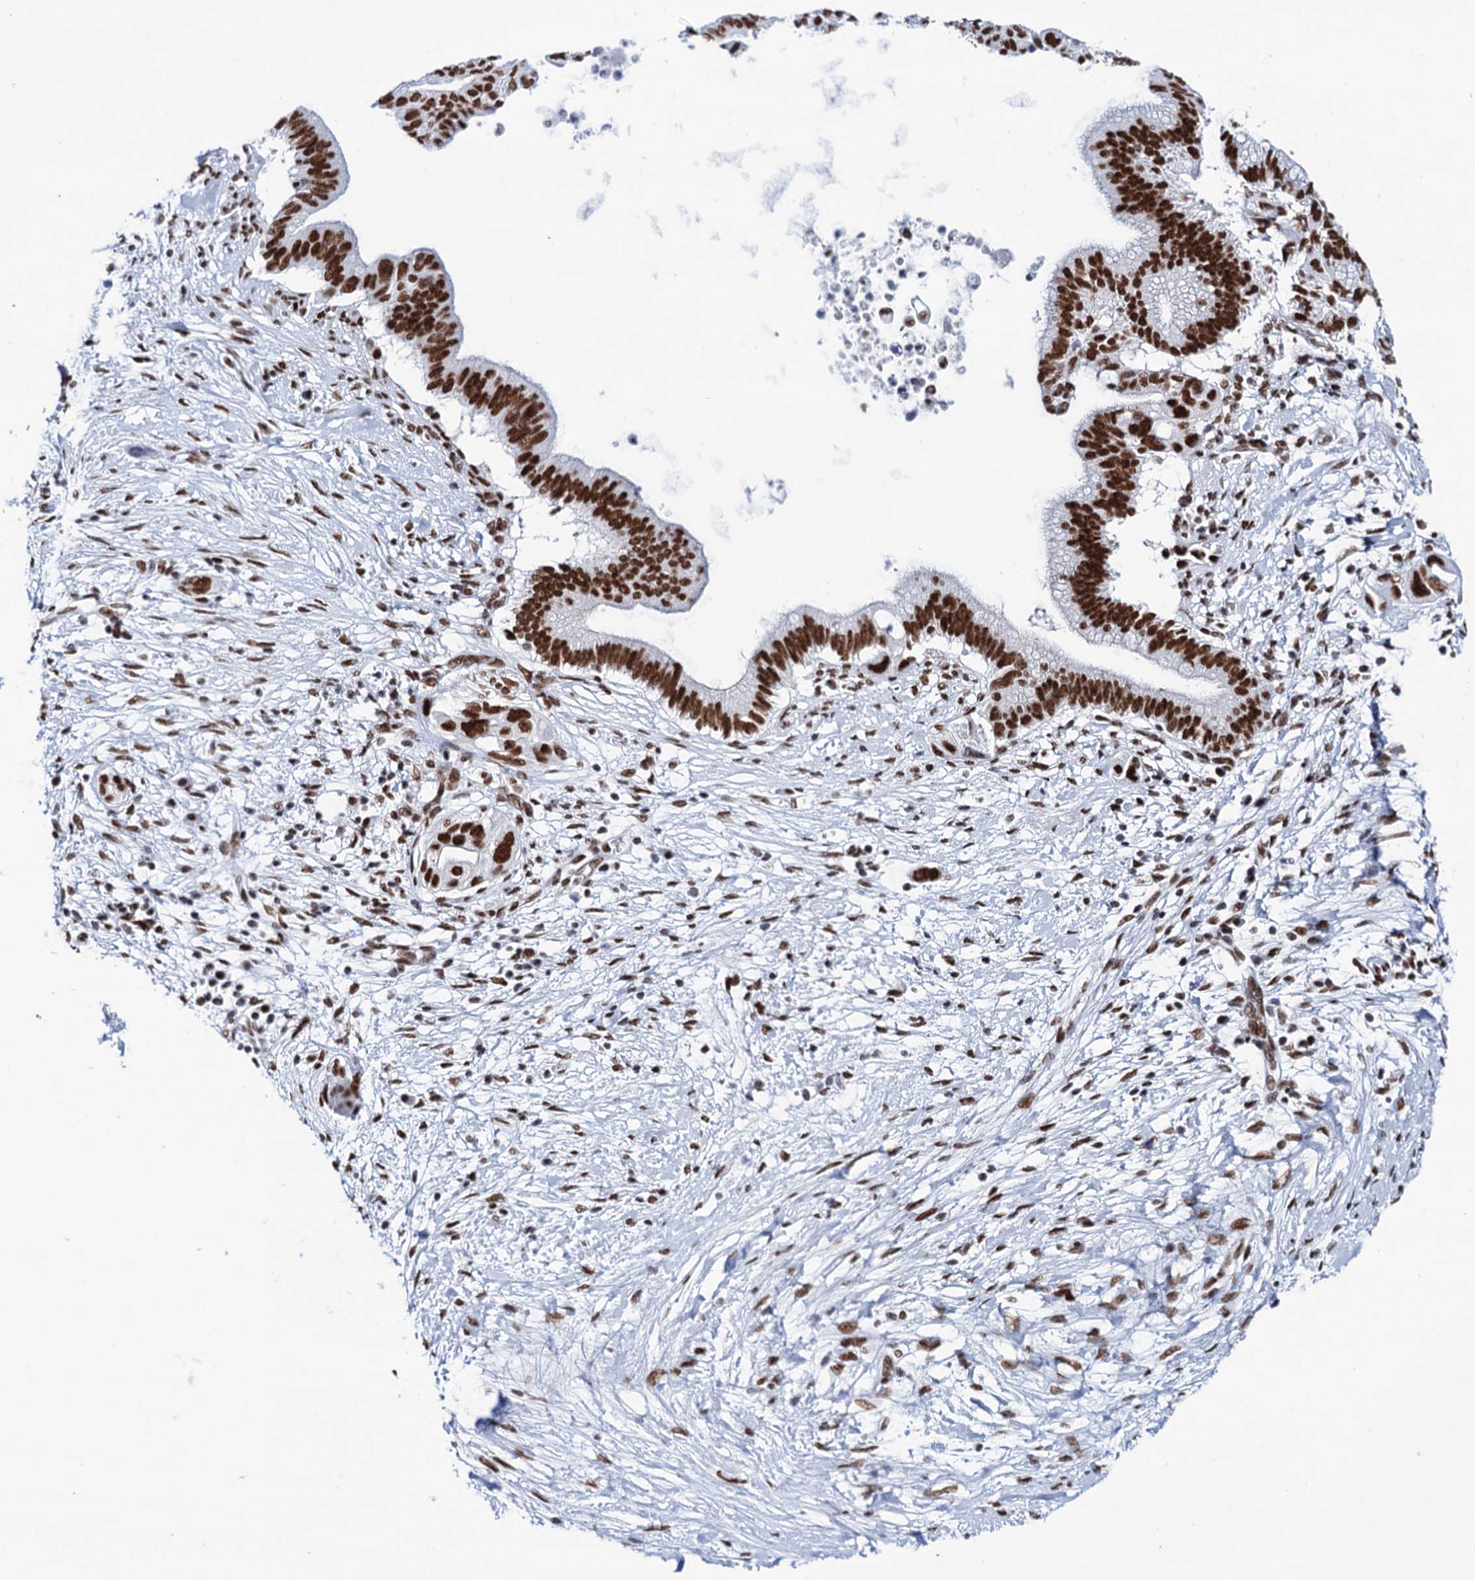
{"staining": {"intensity": "strong", "quantity": ">75%", "location": "nuclear"}, "tissue": "pancreatic cancer", "cell_type": "Tumor cells", "image_type": "cancer", "snomed": [{"axis": "morphology", "description": "Adenocarcinoma, NOS"}, {"axis": "topography", "description": "Pancreas"}], "caption": "Pancreatic cancer (adenocarcinoma) was stained to show a protein in brown. There is high levels of strong nuclear expression in approximately >75% of tumor cells. The staining was performed using DAB (3,3'-diaminobenzidine), with brown indicating positive protein expression. Nuclei are stained blue with hematoxylin.", "gene": "MATR3", "patient": {"sex": "male", "age": 68}}